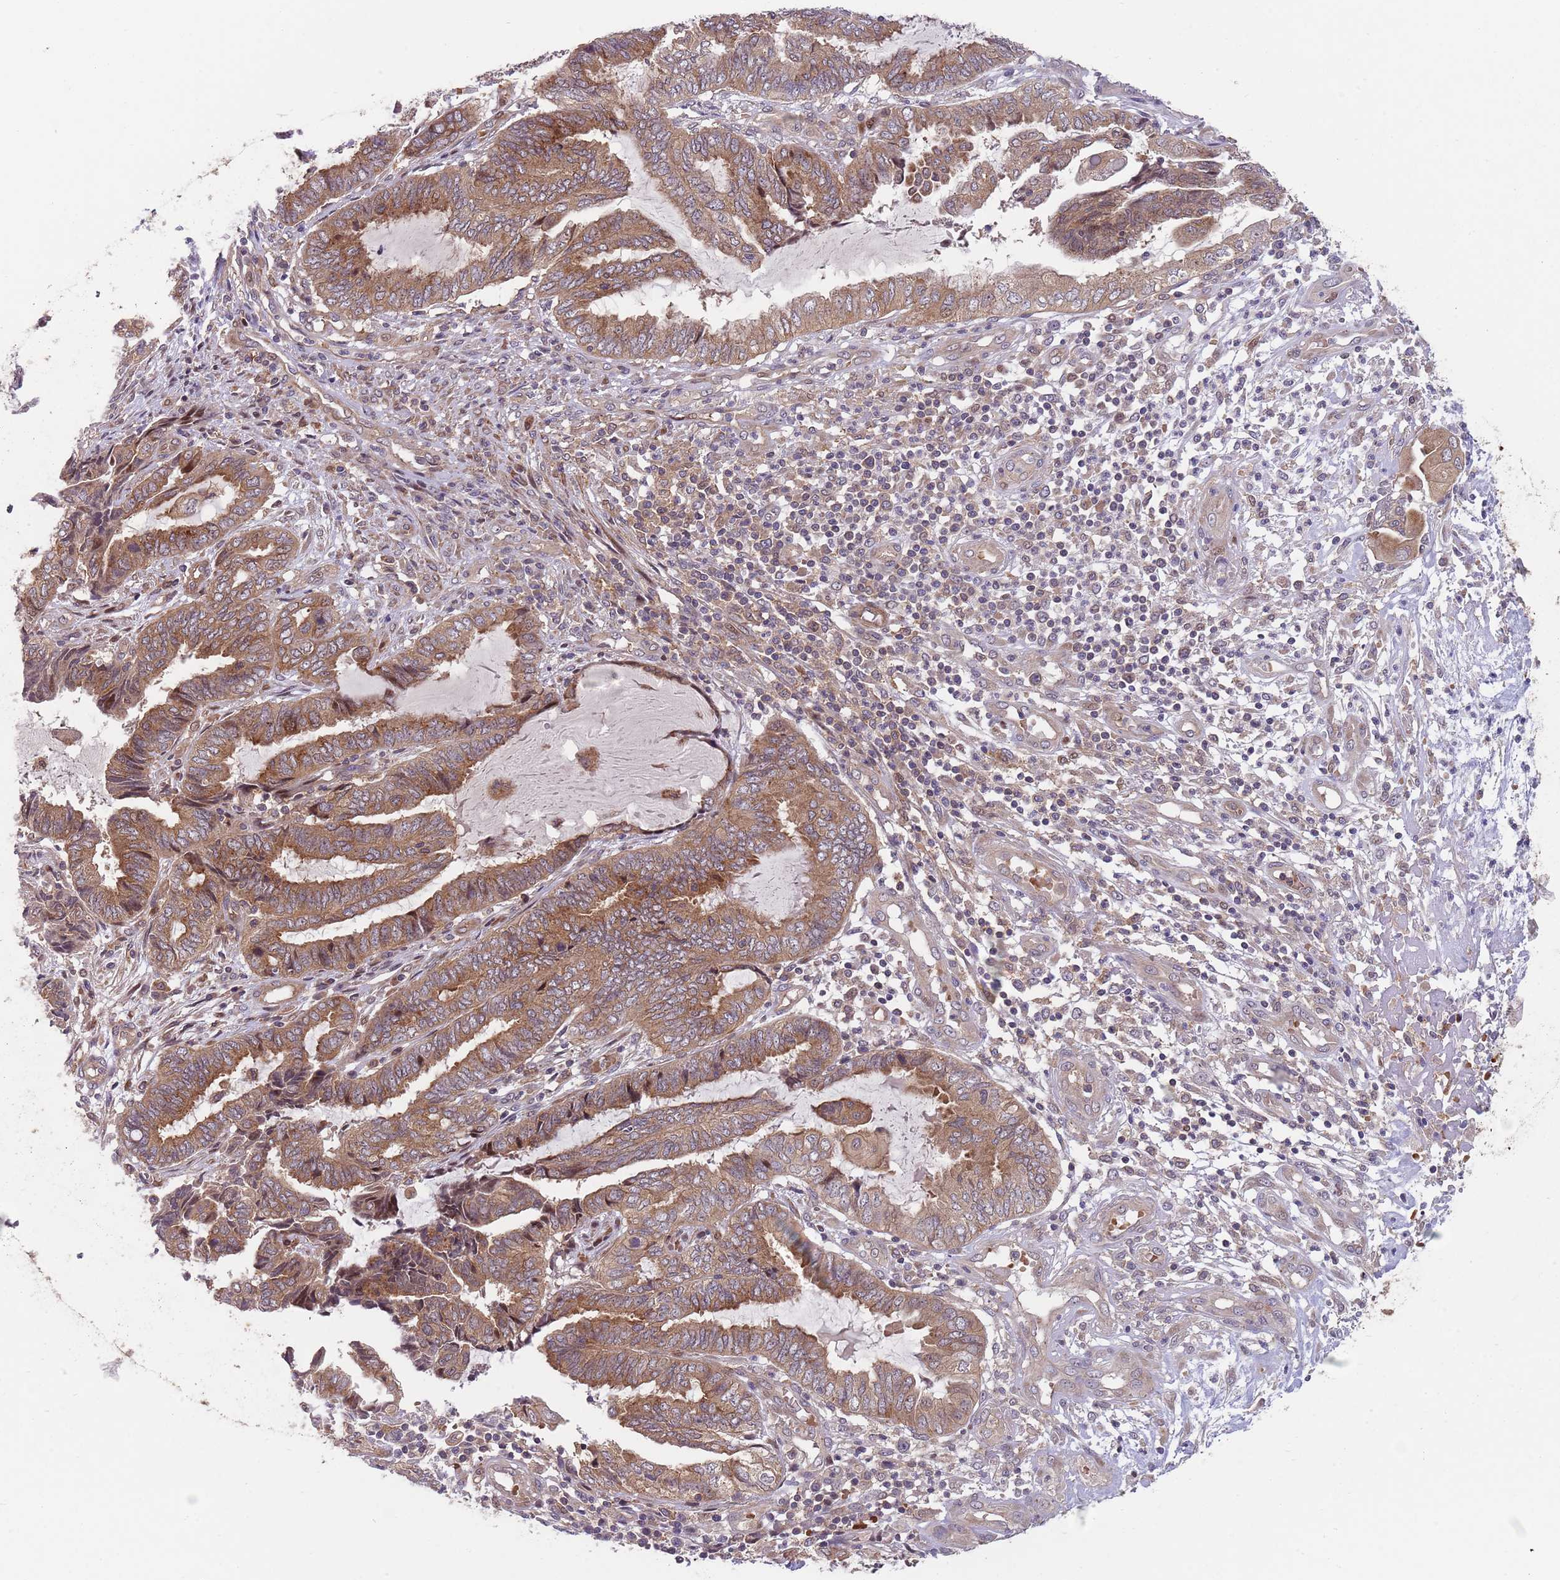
{"staining": {"intensity": "moderate", "quantity": ">75%", "location": "cytoplasmic/membranous"}, "tissue": "endometrial cancer", "cell_type": "Tumor cells", "image_type": "cancer", "snomed": [{"axis": "morphology", "description": "Adenocarcinoma, NOS"}, {"axis": "topography", "description": "Uterus"}, {"axis": "topography", "description": "Endometrium"}], "caption": "DAB (3,3'-diaminobenzidine) immunohistochemical staining of endometrial cancer reveals moderate cytoplasmic/membranous protein expression in about >75% of tumor cells.", "gene": "GGA1", "patient": {"sex": "female", "age": 70}}